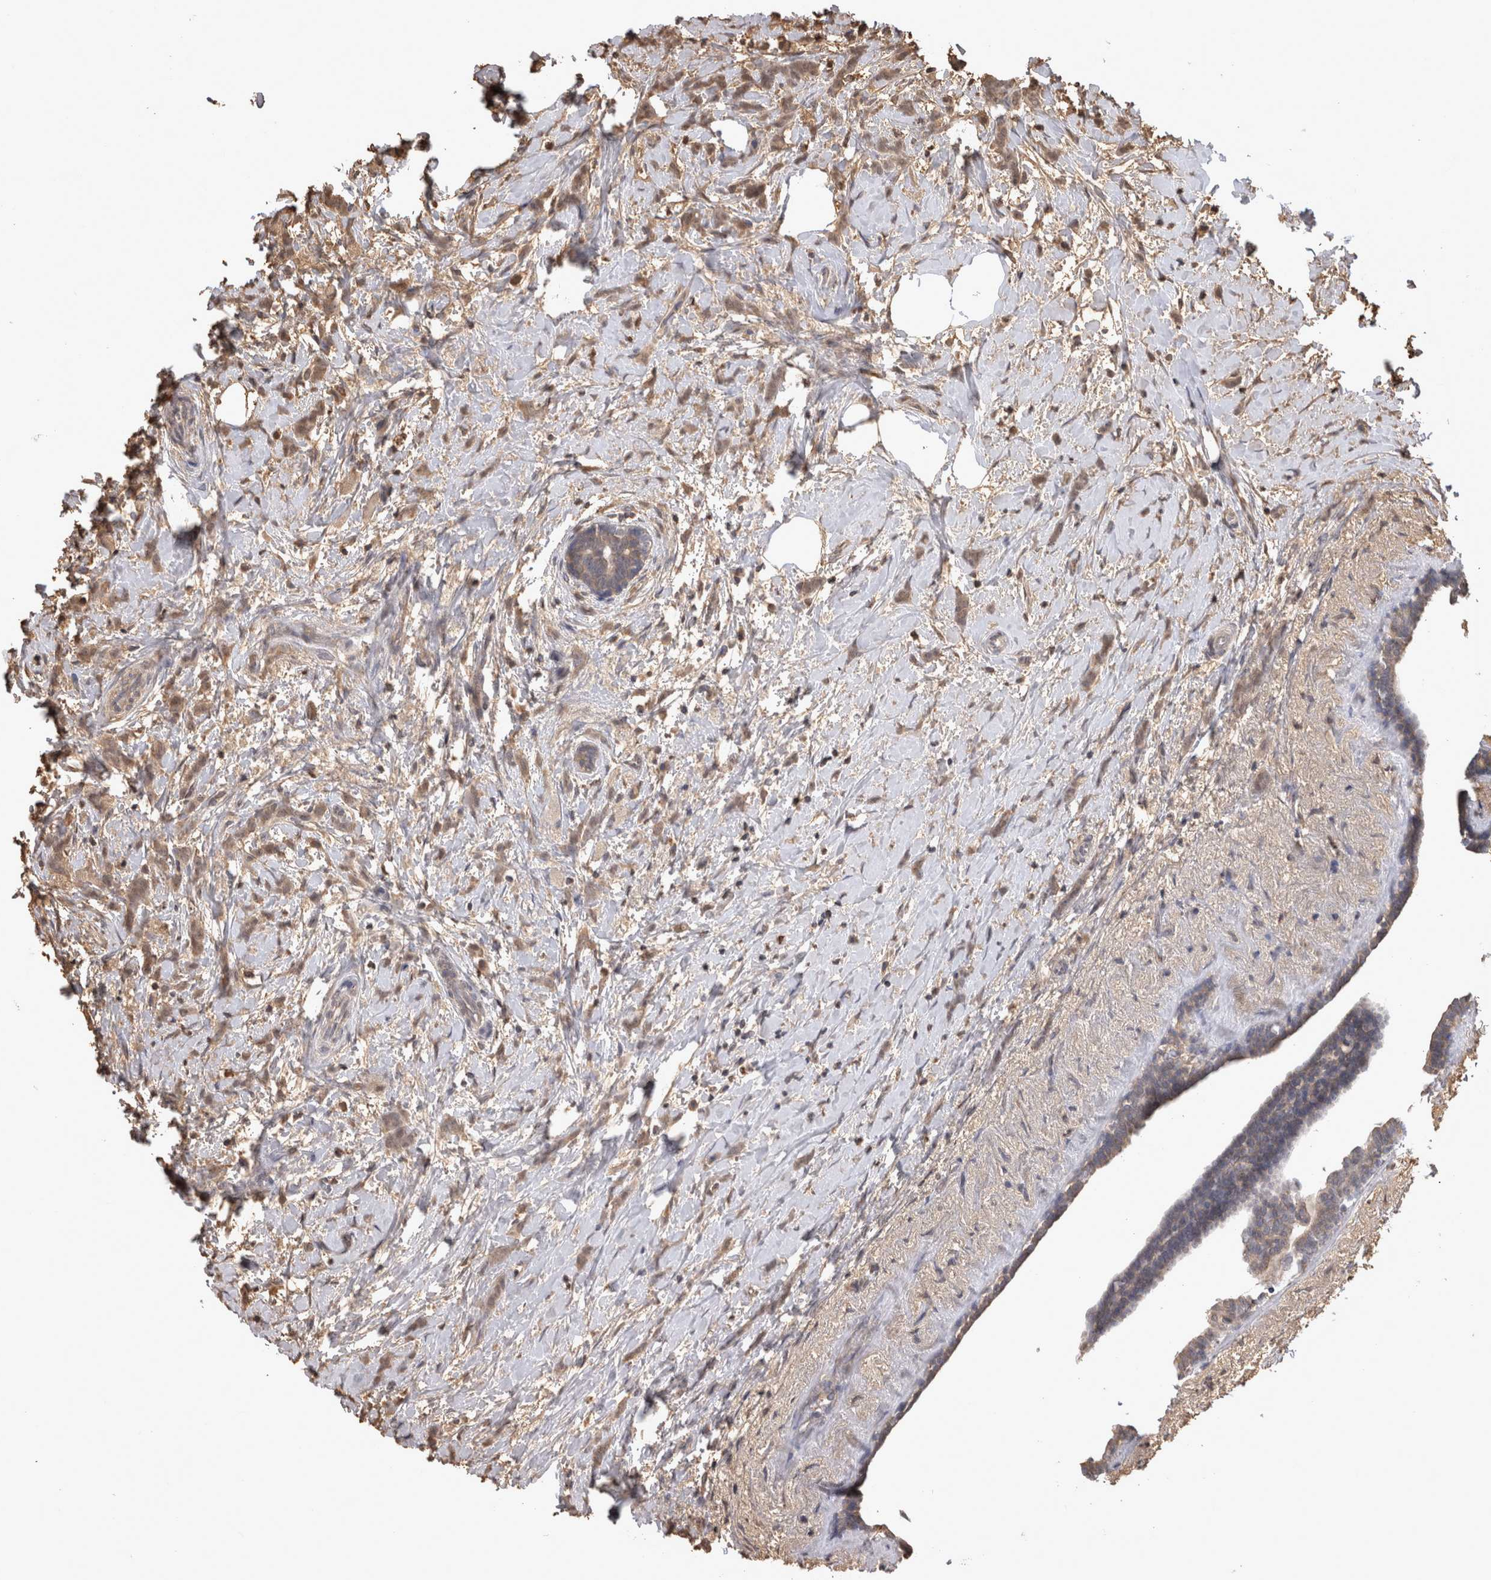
{"staining": {"intensity": "weak", "quantity": ">75%", "location": "cytoplasmic/membranous"}, "tissue": "breast cancer", "cell_type": "Tumor cells", "image_type": "cancer", "snomed": [{"axis": "morphology", "description": "Lobular carcinoma, in situ"}, {"axis": "morphology", "description": "Lobular carcinoma"}, {"axis": "topography", "description": "Breast"}], "caption": "Immunohistochemistry (IHC) histopathology image of breast cancer (lobular carcinoma in situ) stained for a protein (brown), which reveals low levels of weak cytoplasmic/membranous expression in approximately >75% of tumor cells.", "gene": "PREP", "patient": {"sex": "female", "age": 41}}